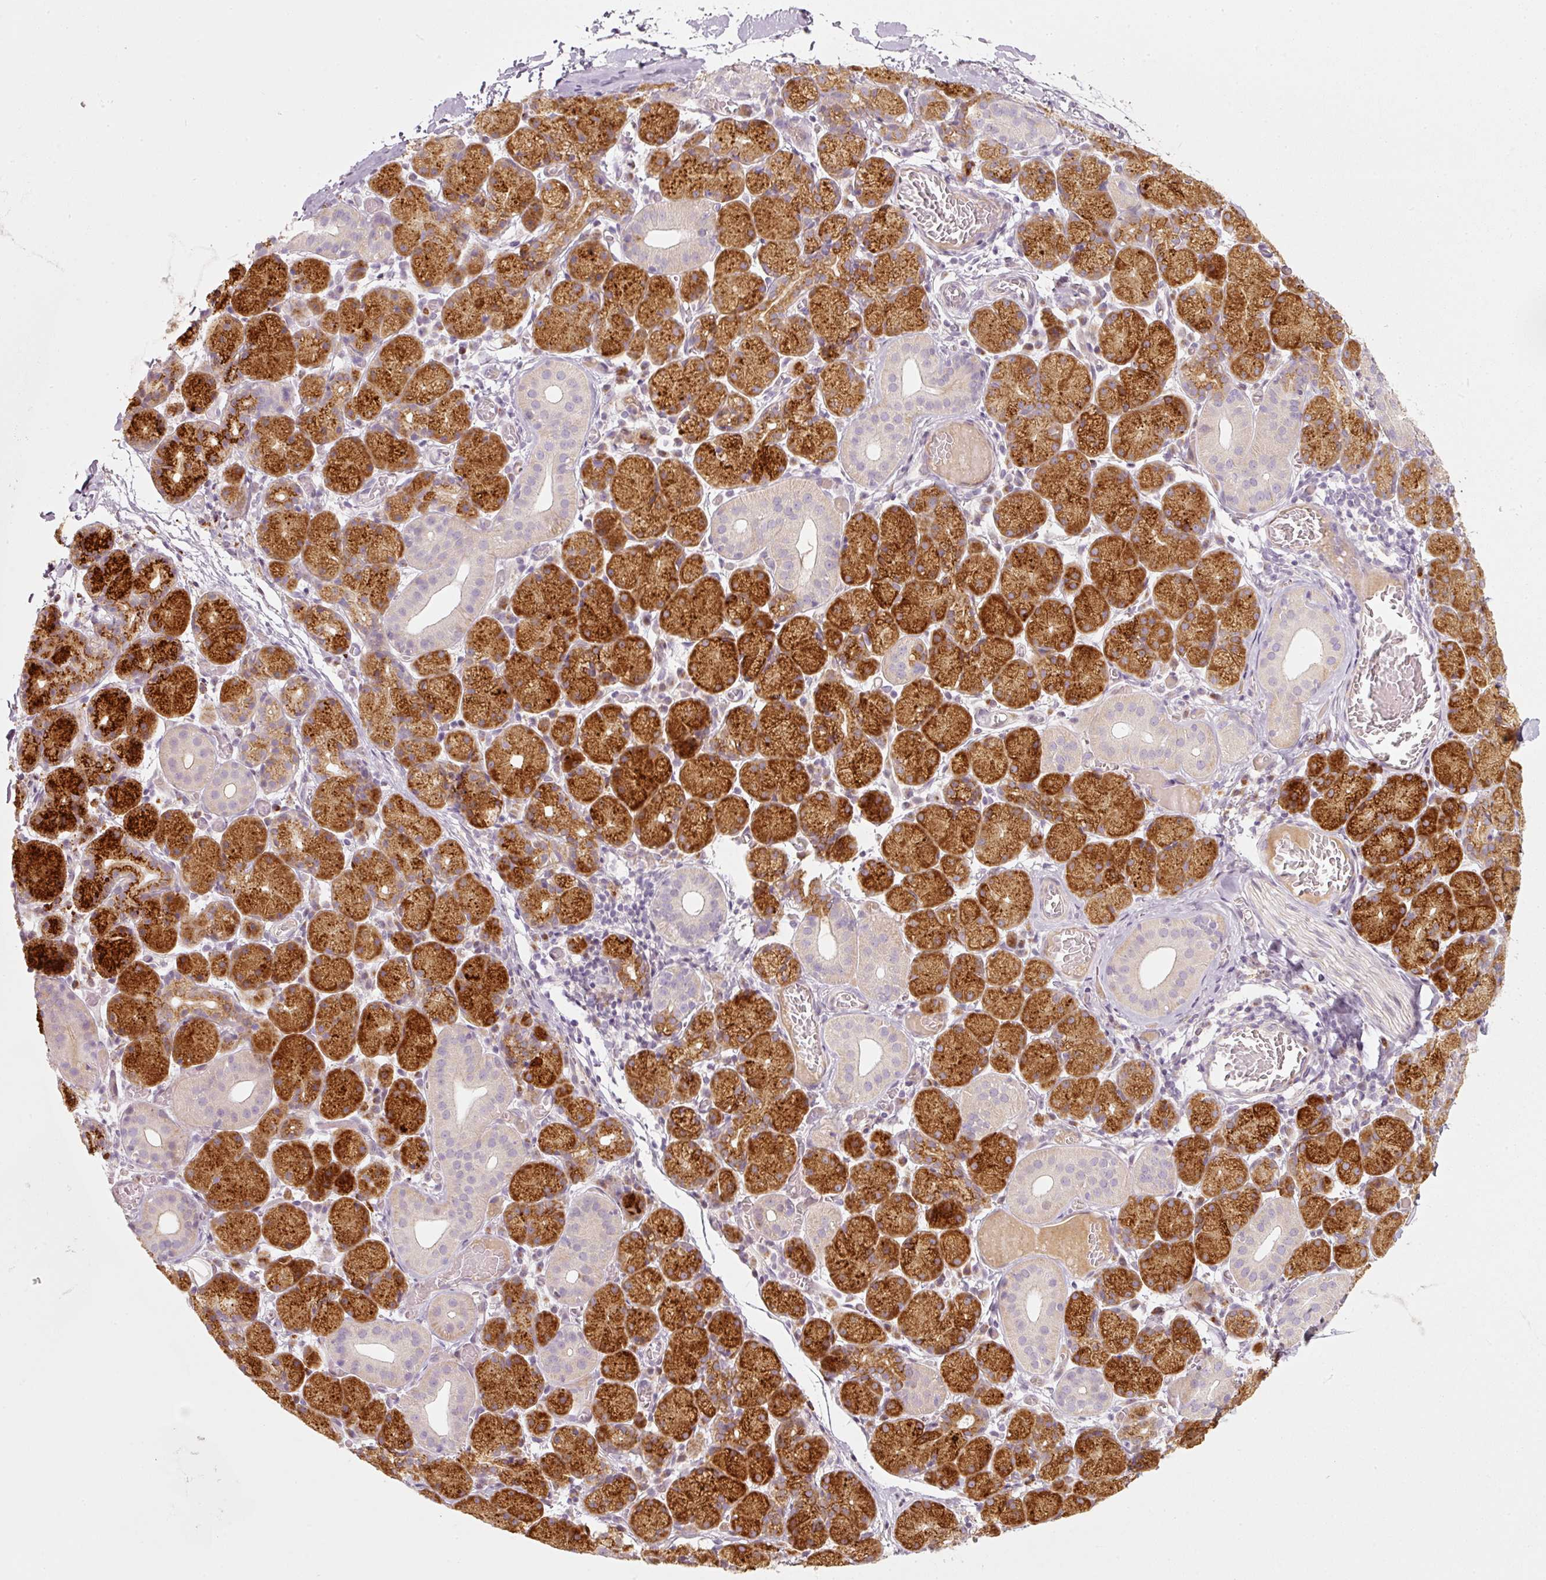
{"staining": {"intensity": "strong", "quantity": "25%-75%", "location": "cytoplasmic/membranous"}, "tissue": "salivary gland", "cell_type": "Glandular cells", "image_type": "normal", "snomed": [{"axis": "morphology", "description": "Normal tissue, NOS"}, {"axis": "topography", "description": "Salivary gland"}], "caption": "An immunohistochemistry (IHC) photomicrograph of normal tissue is shown. Protein staining in brown highlights strong cytoplasmic/membranous positivity in salivary gland within glandular cells.", "gene": "SLC20A1", "patient": {"sex": "female", "age": 24}}